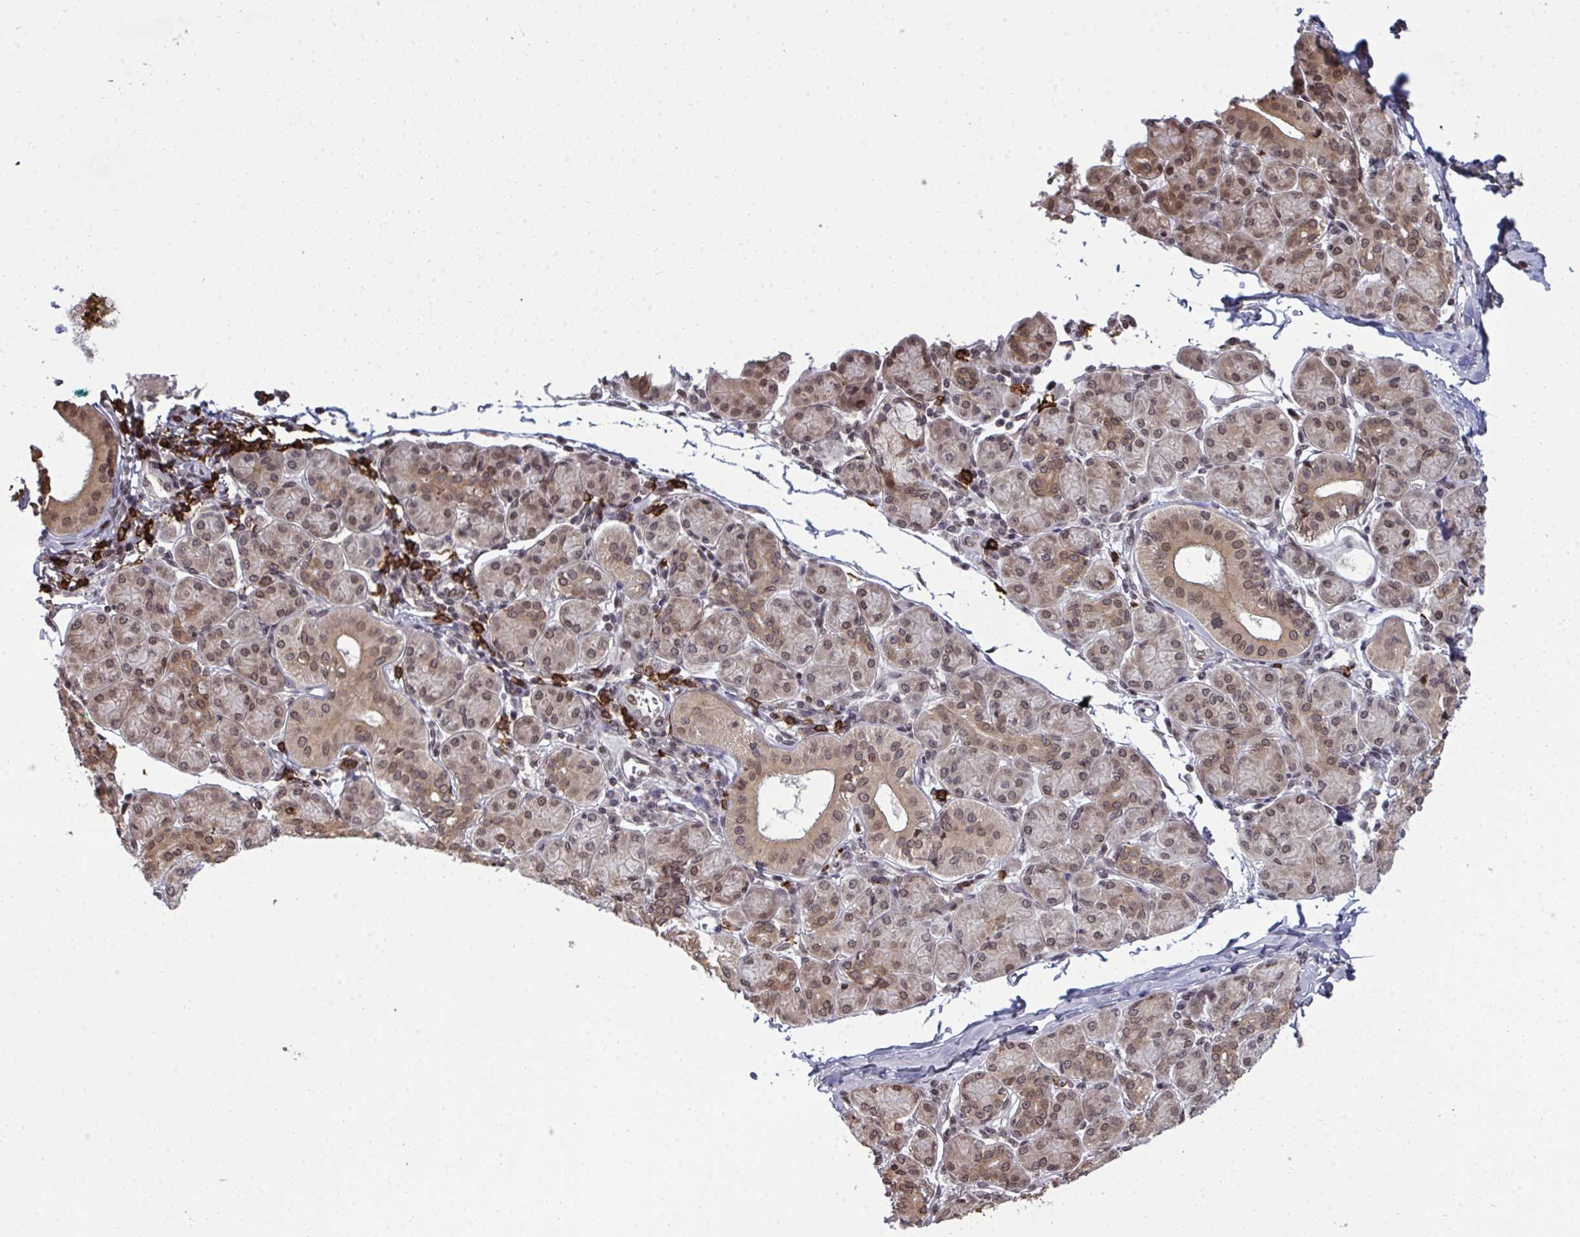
{"staining": {"intensity": "moderate", "quantity": "25%-75%", "location": "cytoplasmic/membranous,nuclear"}, "tissue": "salivary gland", "cell_type": "Glandular cells", "image_type": "normal", "snomed": [{"axis": "morphology", "description": "Normal tissue, NOS"}, {"axis": "morphology", "description": "Inflammation, NOS"}, {"axis": "topography", "description": "Lymph node"}, {"axis": "topography", "description": "Salivary gland"}], "caption": "Salivary gland was stained to show a protein in brown. There is medium levels of moderate cytoplasmic/membranous,nuclear staining in approximately 25%-75% of glandular cells. (DAB IHC with brightfield microscopy, high magnification).", "gene": "UXT", "patient": {"sex": "male", "age": 3}}